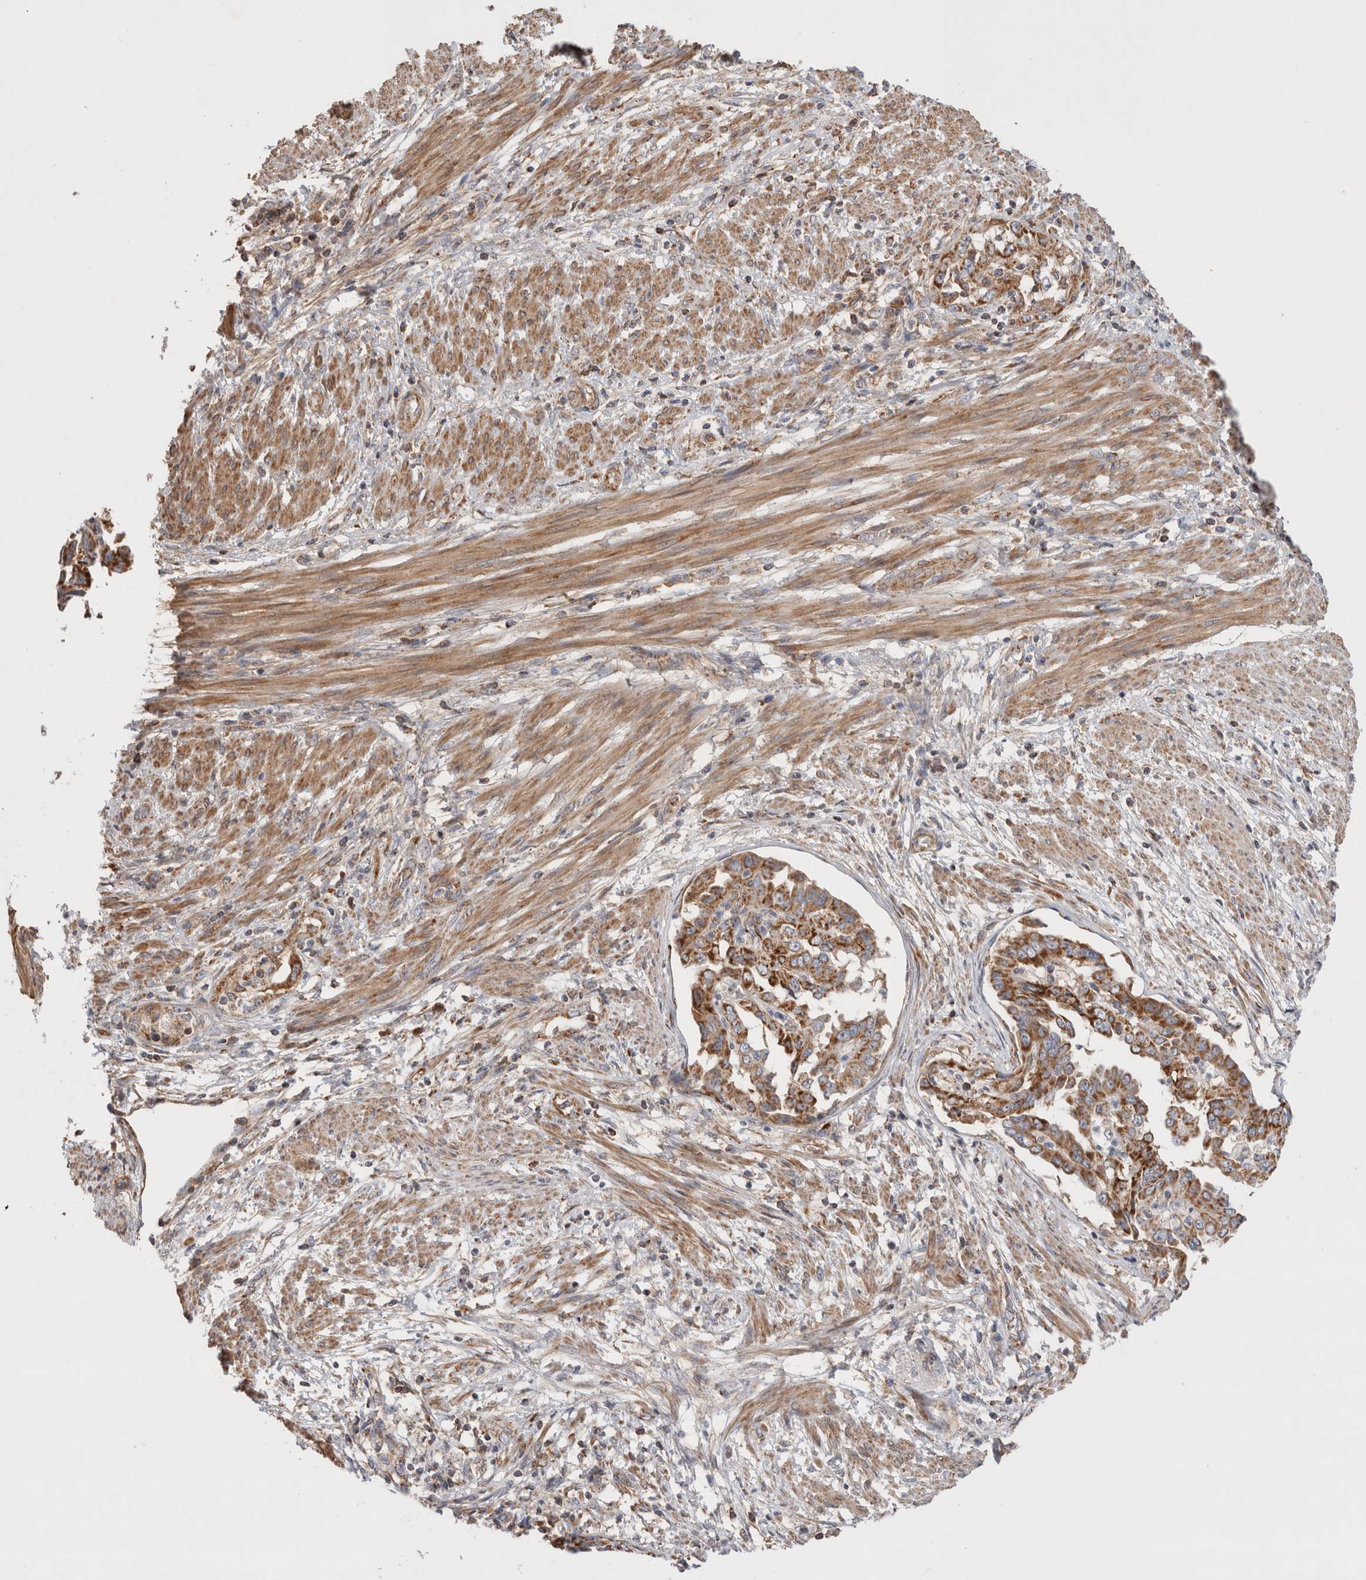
{"staining": {"intensity": "strong", "quantity": ">75%", "location": "cytoplasmic/membranous"}, "tissue": "endometrial cancer", "cell_type": "Tumor cells", "image_type": "cancer", "snomed": [{"axis": "morphology", "description": "Adenocarcinoma, NOS"}, {"axis": "topography", "description": "Endometrium"}], "caption": "DAB immunohistochemical staining of human endometrial cancer (adenocarcinoma) reveals strong cytoplasmic/membranous protein expression in about >75% of tumor cells. (DAB IHC, brown staining for protein, blue staining for nuclei).", "gene": "MRPS28", "patient": {"sex": "female", "age": 85}}